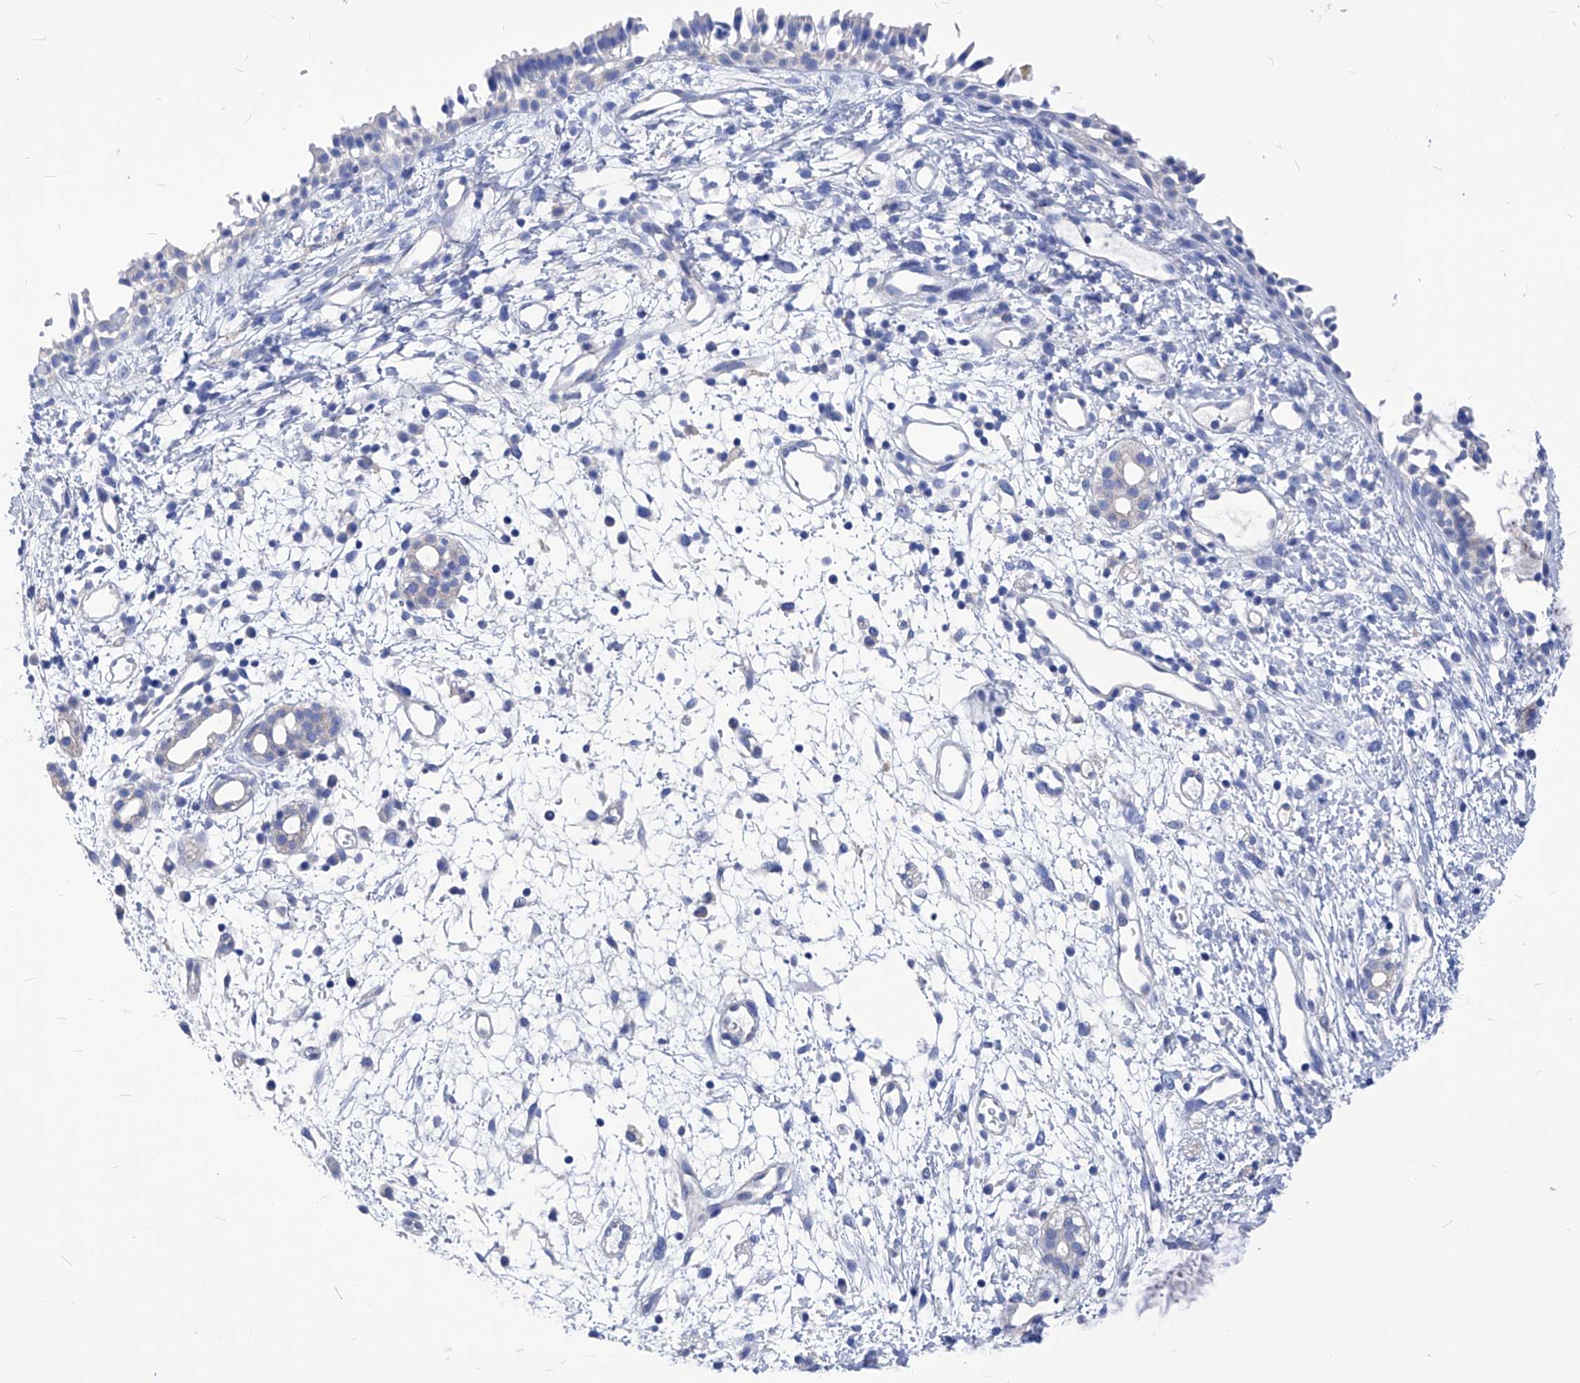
{"staining": {"intensity": "weak", "quantity": "25%-75%", "location": "cytoplasmic/membranous"}, "tissue": "nasopharynx", "cell_type": "Respiratory epithelial cells", "image_type": "normal", "snomed": [{"axis": "morphology", "description": "Normal tissue, NOS"}, {"axis": "topography", "description": "Nasopharynx"}], "caption": "Immunohistochemistry (IHC) histopathology image of unremarkable nasopharynx: human nasopharynx stained using IHC reveals low levels of weak protein expression localized specifically in the cytoplasmic/membranous of respiratory epithelial cells, appearing as a cytoplasmic/membranous brown color.", "gene": "XPNPEP1", "patient": {"sex": "male", "age": 22}}